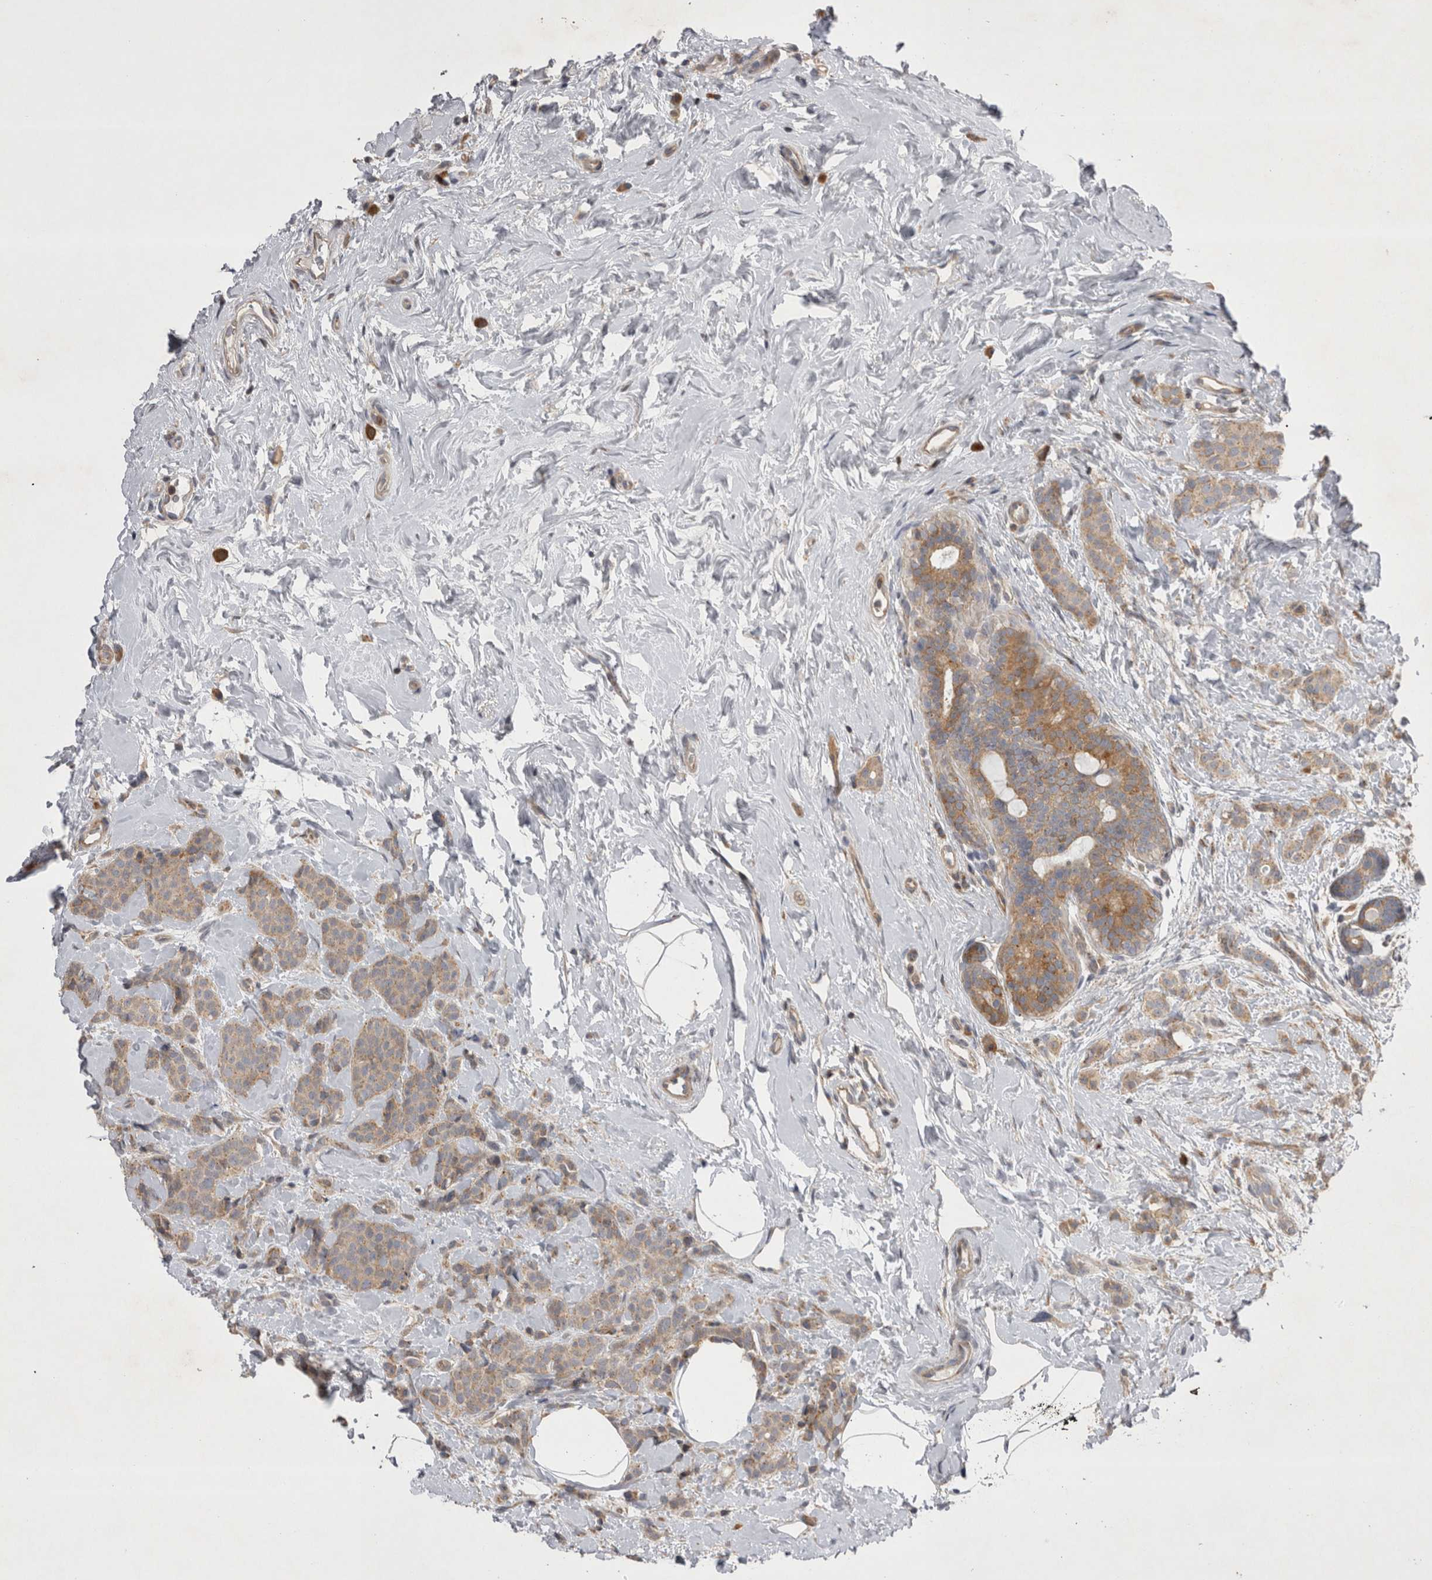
{"staining": {"intensity": "weak", "quantity": ">75%", "location": "cytoplasmic/membranous"}, "tissue": "breast cancer", "cell_type": "Tumor cells", "image_type": "cancer", "snomed": [{"axis": "morphology", "description": "Lobular carcinoma, in situ"}, {"axis": "morphology", "description": "Lobular carcinoma"}, {"axis": "topography", "description": "Breast"}], "caption": "Immunohistochemistry histopathology image of breast lobular carcinoma in situ stained for a protein (brown), which shows low levels of weak cytoplasmic/membranous expression in about >75% of tumor cells.", "gene": "TSPOAP1", "patient": {"sex": "female", "age": 41}}